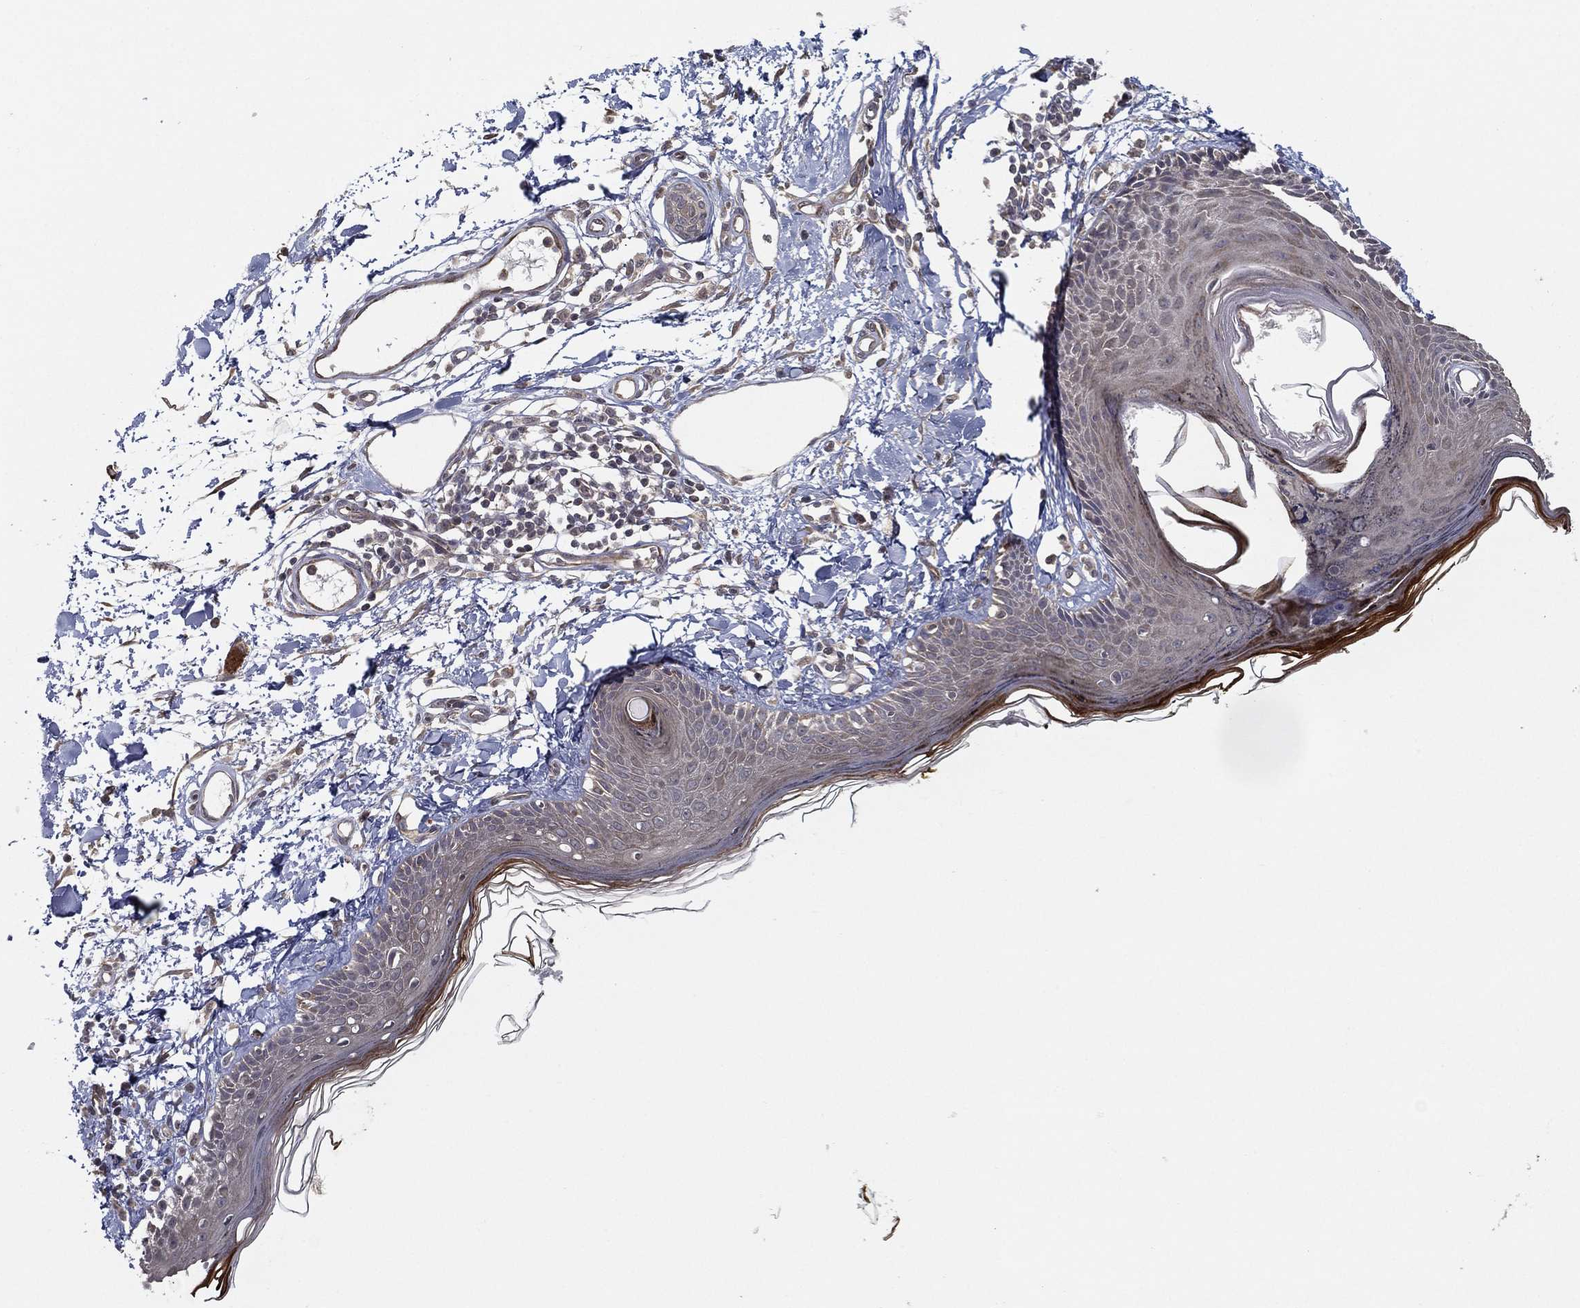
{"staining": {"intensity": "negative", "quantity": "none", "location": "none"}, "tissue": "skin", "cell_type": "Fibroblasts", "image_type": "normal", "snomed": [{"axis": "morphology", "description": "Normal tissue, NOS"}, {"axis": "topography", "description": "Skin"}], "caption": "Skin stained for a protein using immunohistochemistry reveals no expression fibroblasts.", "gene": "UACA", "patient": {"sex": "male", "age": 76}}